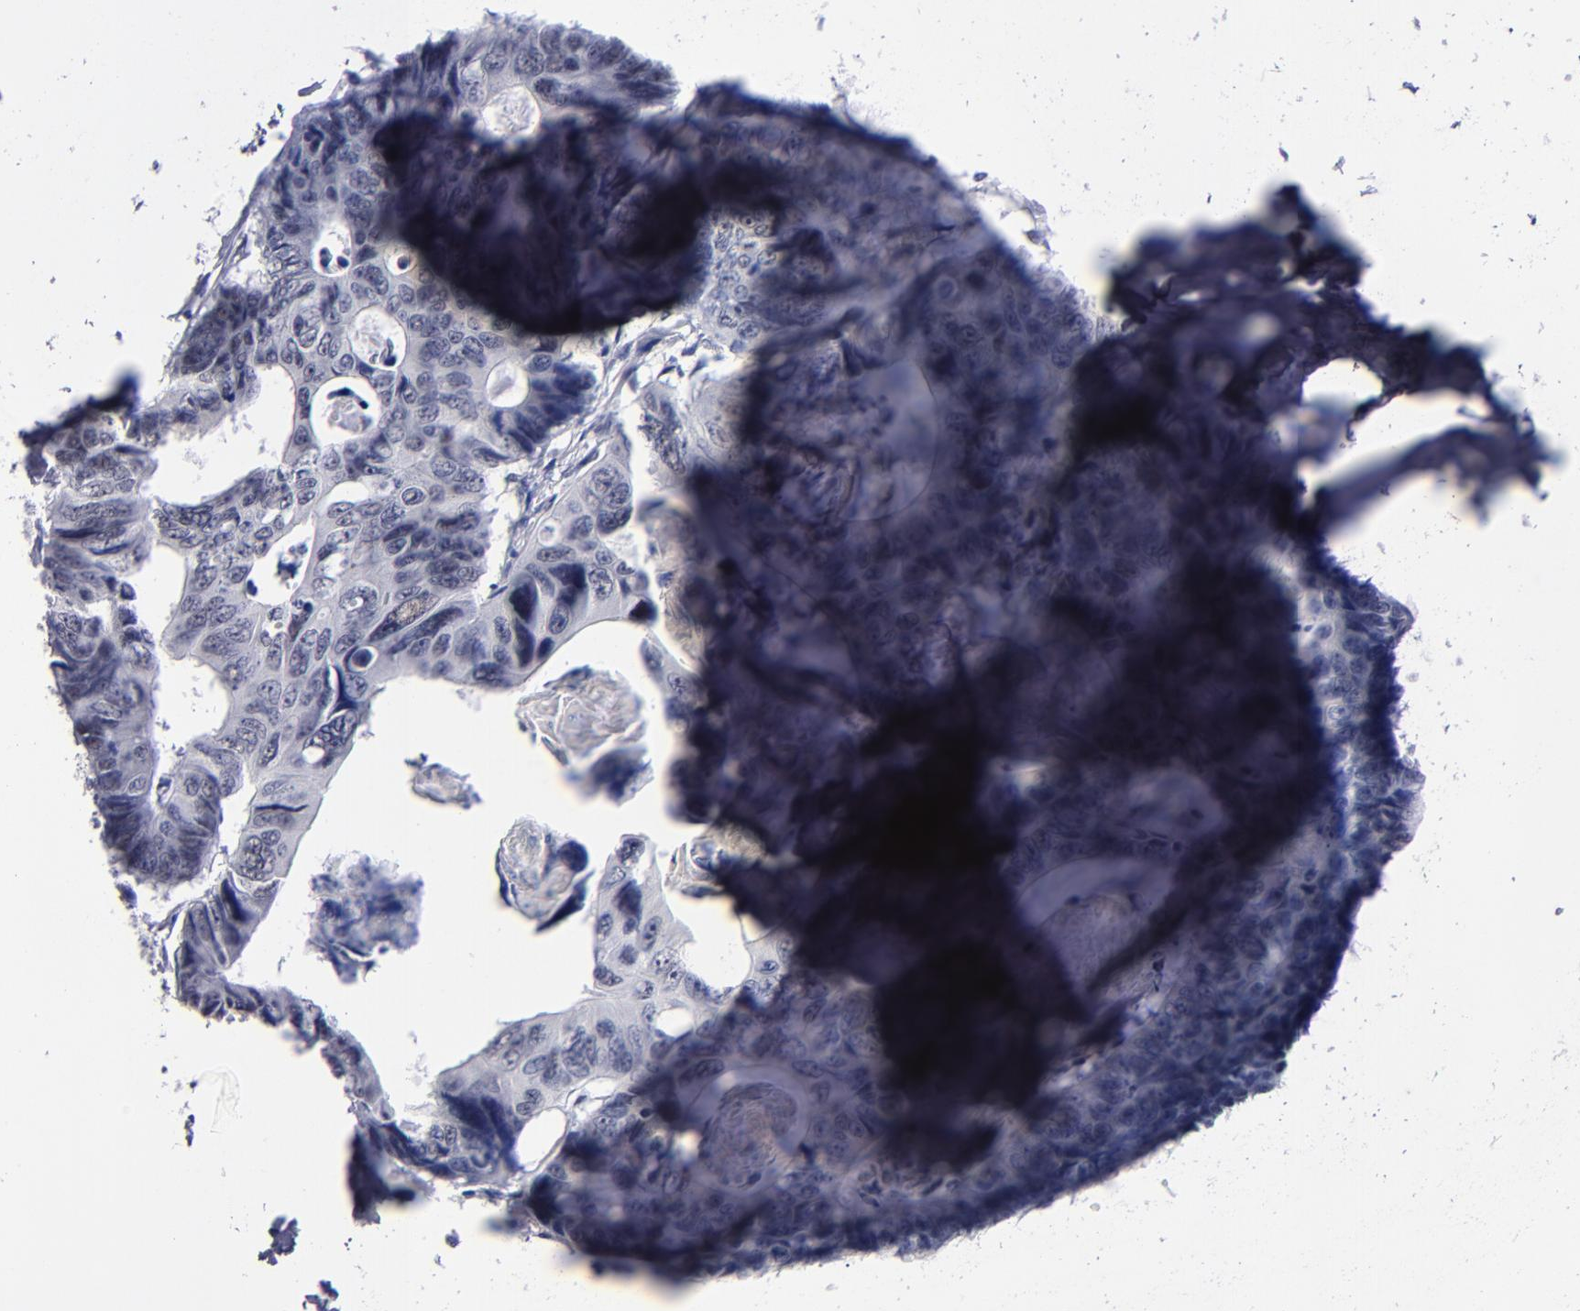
{"staining": {"intensity": "negative", "quantity": "none", "location": "none"}, "tissue": "colorectal cancer", "cell_type": "Tumor cells", "image_type": "cancer", "snomed": [{"axis": "morphology", "description": "Adenocarcinoma, NOS"}, {"axis": "topography", "description": "Colon"}], "caption": "Image shows no significant protein expression in tumor cells of colorectal adenocarcinoma.", "gene": "OTUB2", "patient": {"sex": "female", "age": 55}}